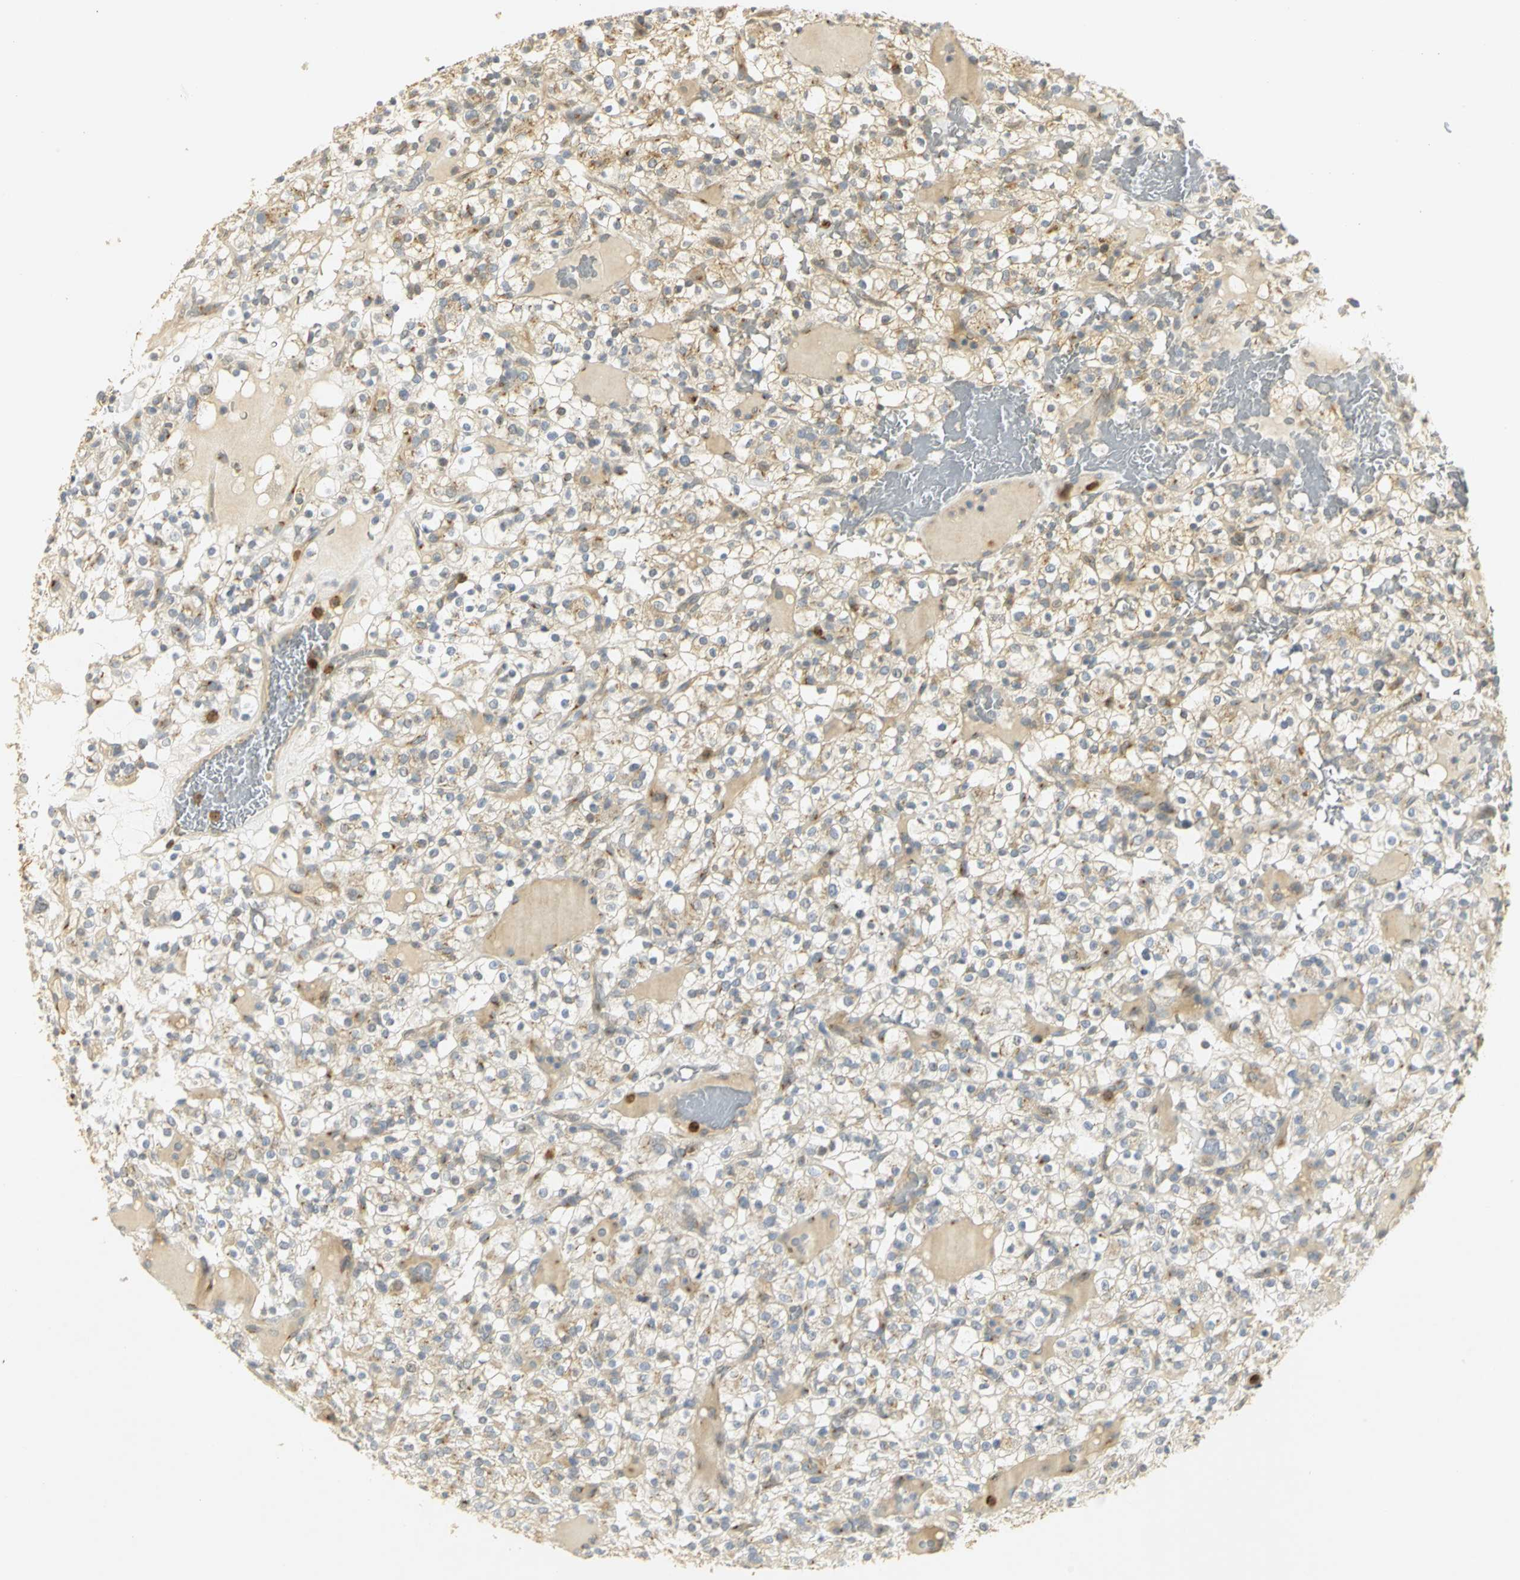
{"staining": {"intensity": "weak", "quantity": "25%-75%", "location": "cytoplasmic/membranous"}, "tissue": "renal cancer", "cell_type": "Tumor cells", "image_type": "cancer", "snomed": [{"axis": "morphology", "description": "Normal tissue, NOS"}, {"axis": "morphology", "description": "Adenocarcinoma, NOS"}, {"axis": "topography", "description": "Kidney"}], "caption": "Tumor cells demonstrate weak cytoplasmic/membranous positivity in about 25%-75% of cells in adenocarcinoma (renal).", "gene": "TM9SF2", "patient": {"sex": "female", "age": 72}}